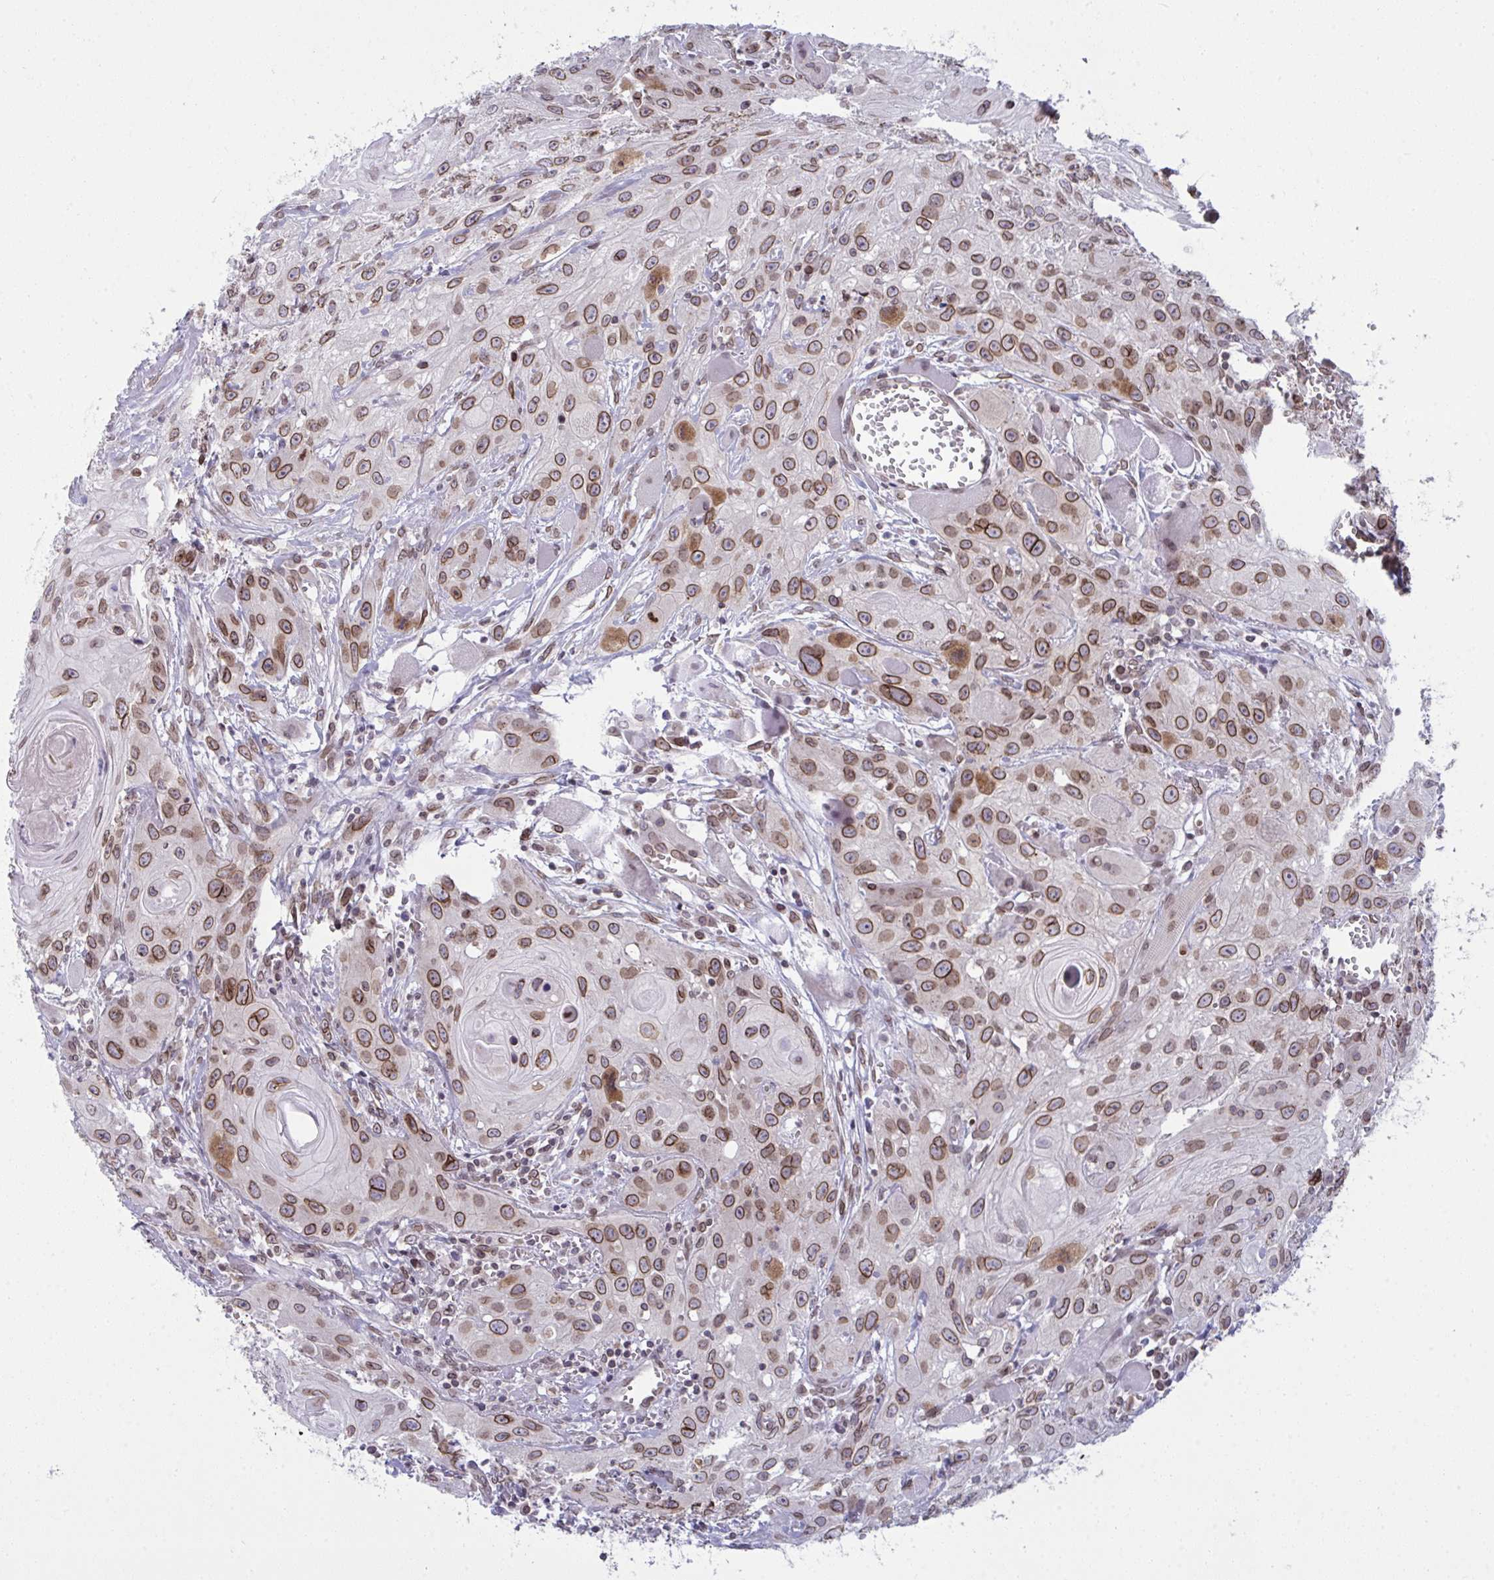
{"staining": {"intensity": "moderate", "quantity": ">75%", "location": "cytoplasmic/membranous,nuclear"}, "tissue": "head and neck cancer", "cell_type": "Tumor cells", "image_type": "cancer", "snomed": [{"axis": "morphology", "description": "Squamous cell carcinoma, NOS"}, {"axis": "topography", "description": "Oral tissue"}, {"axis": "topography", "description": "Head-Neck"}], "caption": "IHC of human head and neck cancer (squamous cell carcinoma) exhibits medium levels of moderate cytoplasmic/membranous and nuclear positivity in approximately >75% of tumor cells.", "gene": "RANBP2", "patient": {"sex": "male", "age": 58}}